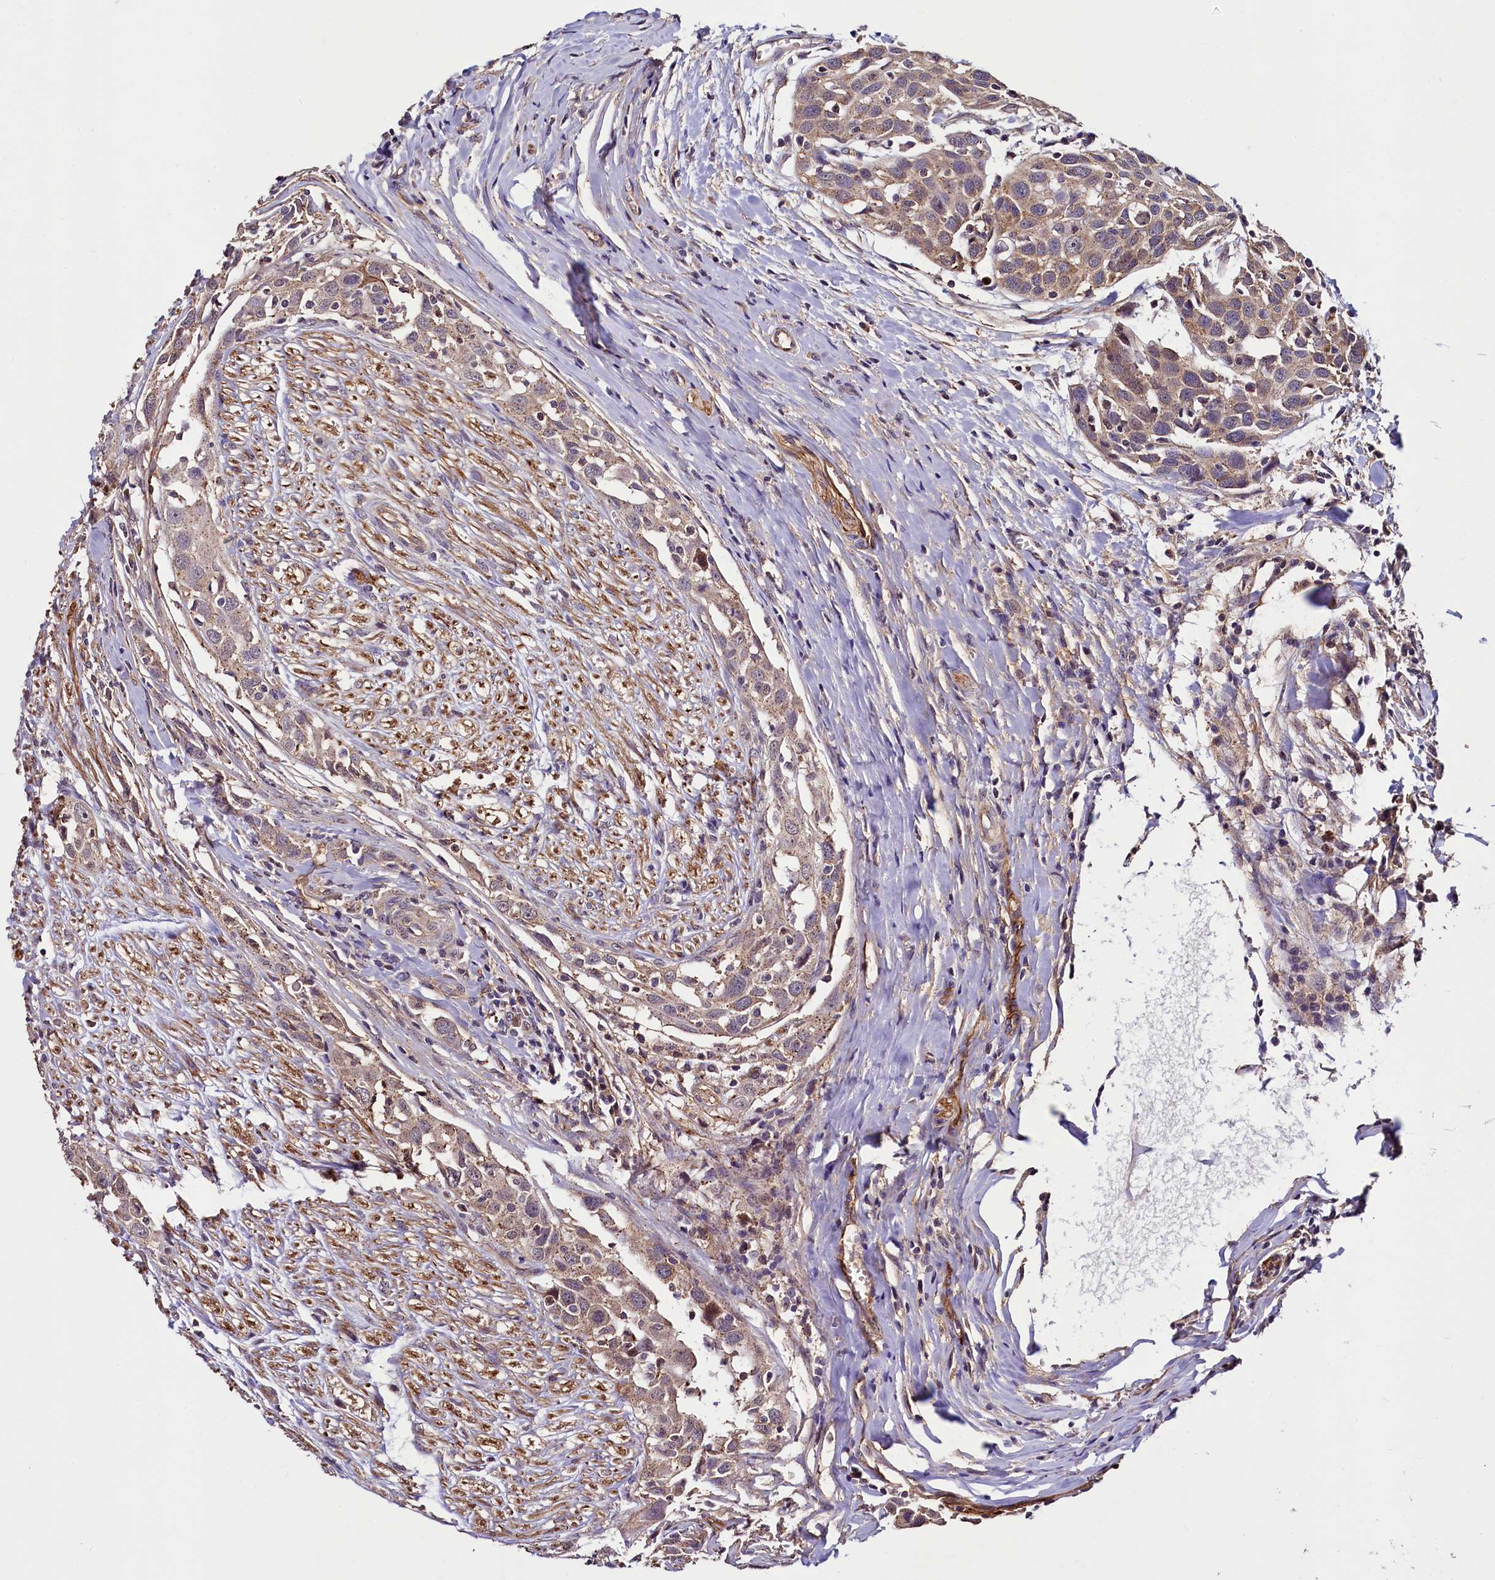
{"staining": {"intensity": "weak", "quantity": "25%-75%", "location": "cytoplasmic/membranous"}, "tissue": "head and neck cancer", "cell_type": "Tumor cells", "image_type": "cancer", "snomed": [{"axis": "morphology", "description": "Squamous cell carcinoma, NOS"}, {"axis": "topography", "description": "Oral tissue"}, {"axis": "topography", "description": "Head-Neck"}], "caption": "A micrograph showing weak cytoplasmic/membranous expression in approximately 25%-75% of tumor cells in head and neck squamous cell carcinoma, as visualized by brown immunohistochemical staining.", "gene": "PALM", "patient": {"sex": "female", "age": 50}}